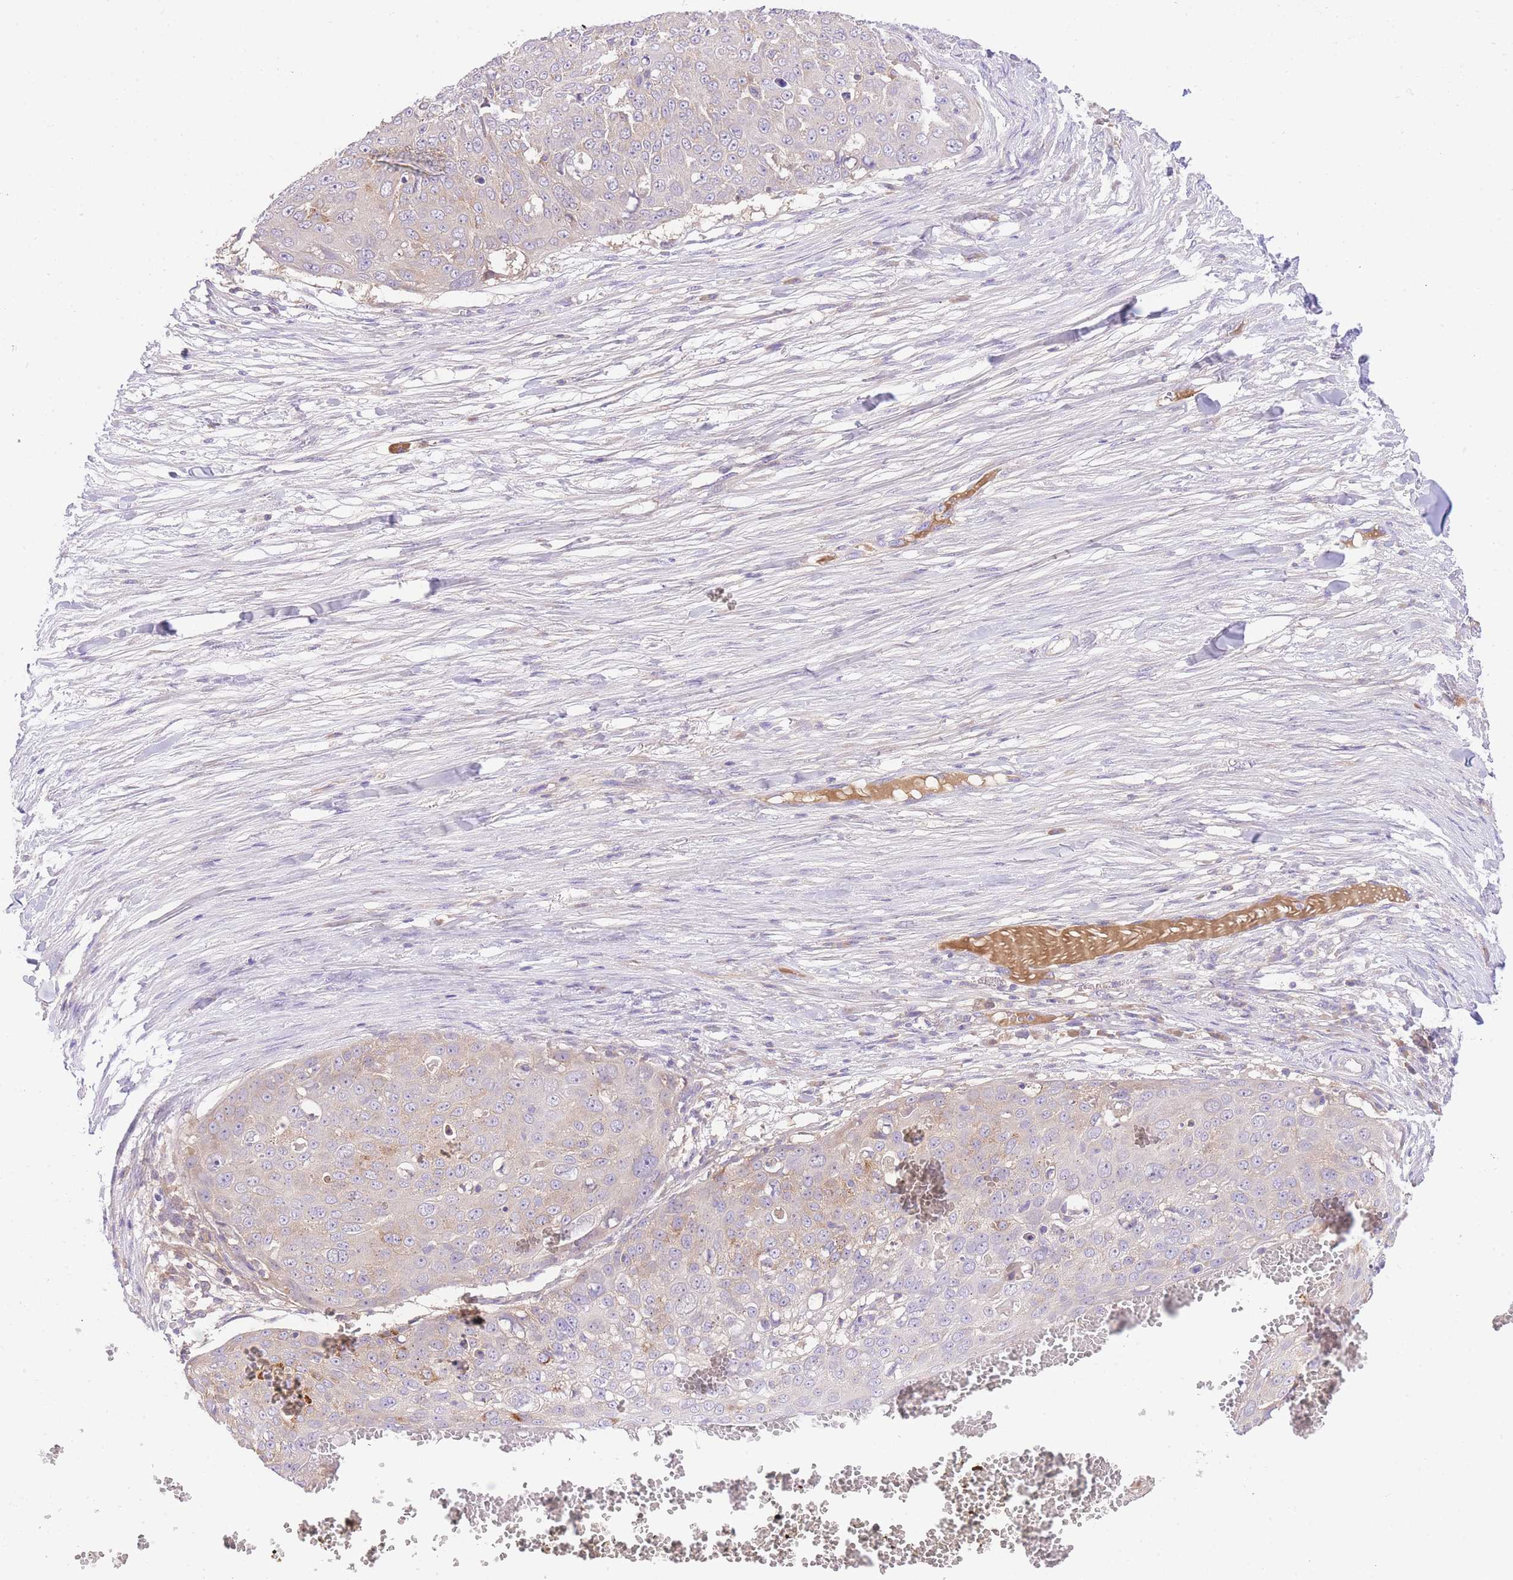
{"staining": {"intensity": "weak", "quantity": "<25%", "location": "cytoplasmic/membranous"}, "tissue": "skin cancer", "cell_type": "Tumor cells", "image_type": "cancer", "snomed": [{"axis": "morphology", "description": "Squamous cell carcinoma, NOS"}, {"axis": "topography", "description": "Skin"}], "caption": "IHC micrograph of skin squamous cell carcinoma stained for a protein (brown), which exhibits no staining in tumor cells. (DAB (3,3'-diaminobenzidine) IHC visualized using brightfield microscopy, high magnification).", "gene": "LIPH", "patient": {"sex": "male", "age": 71}}